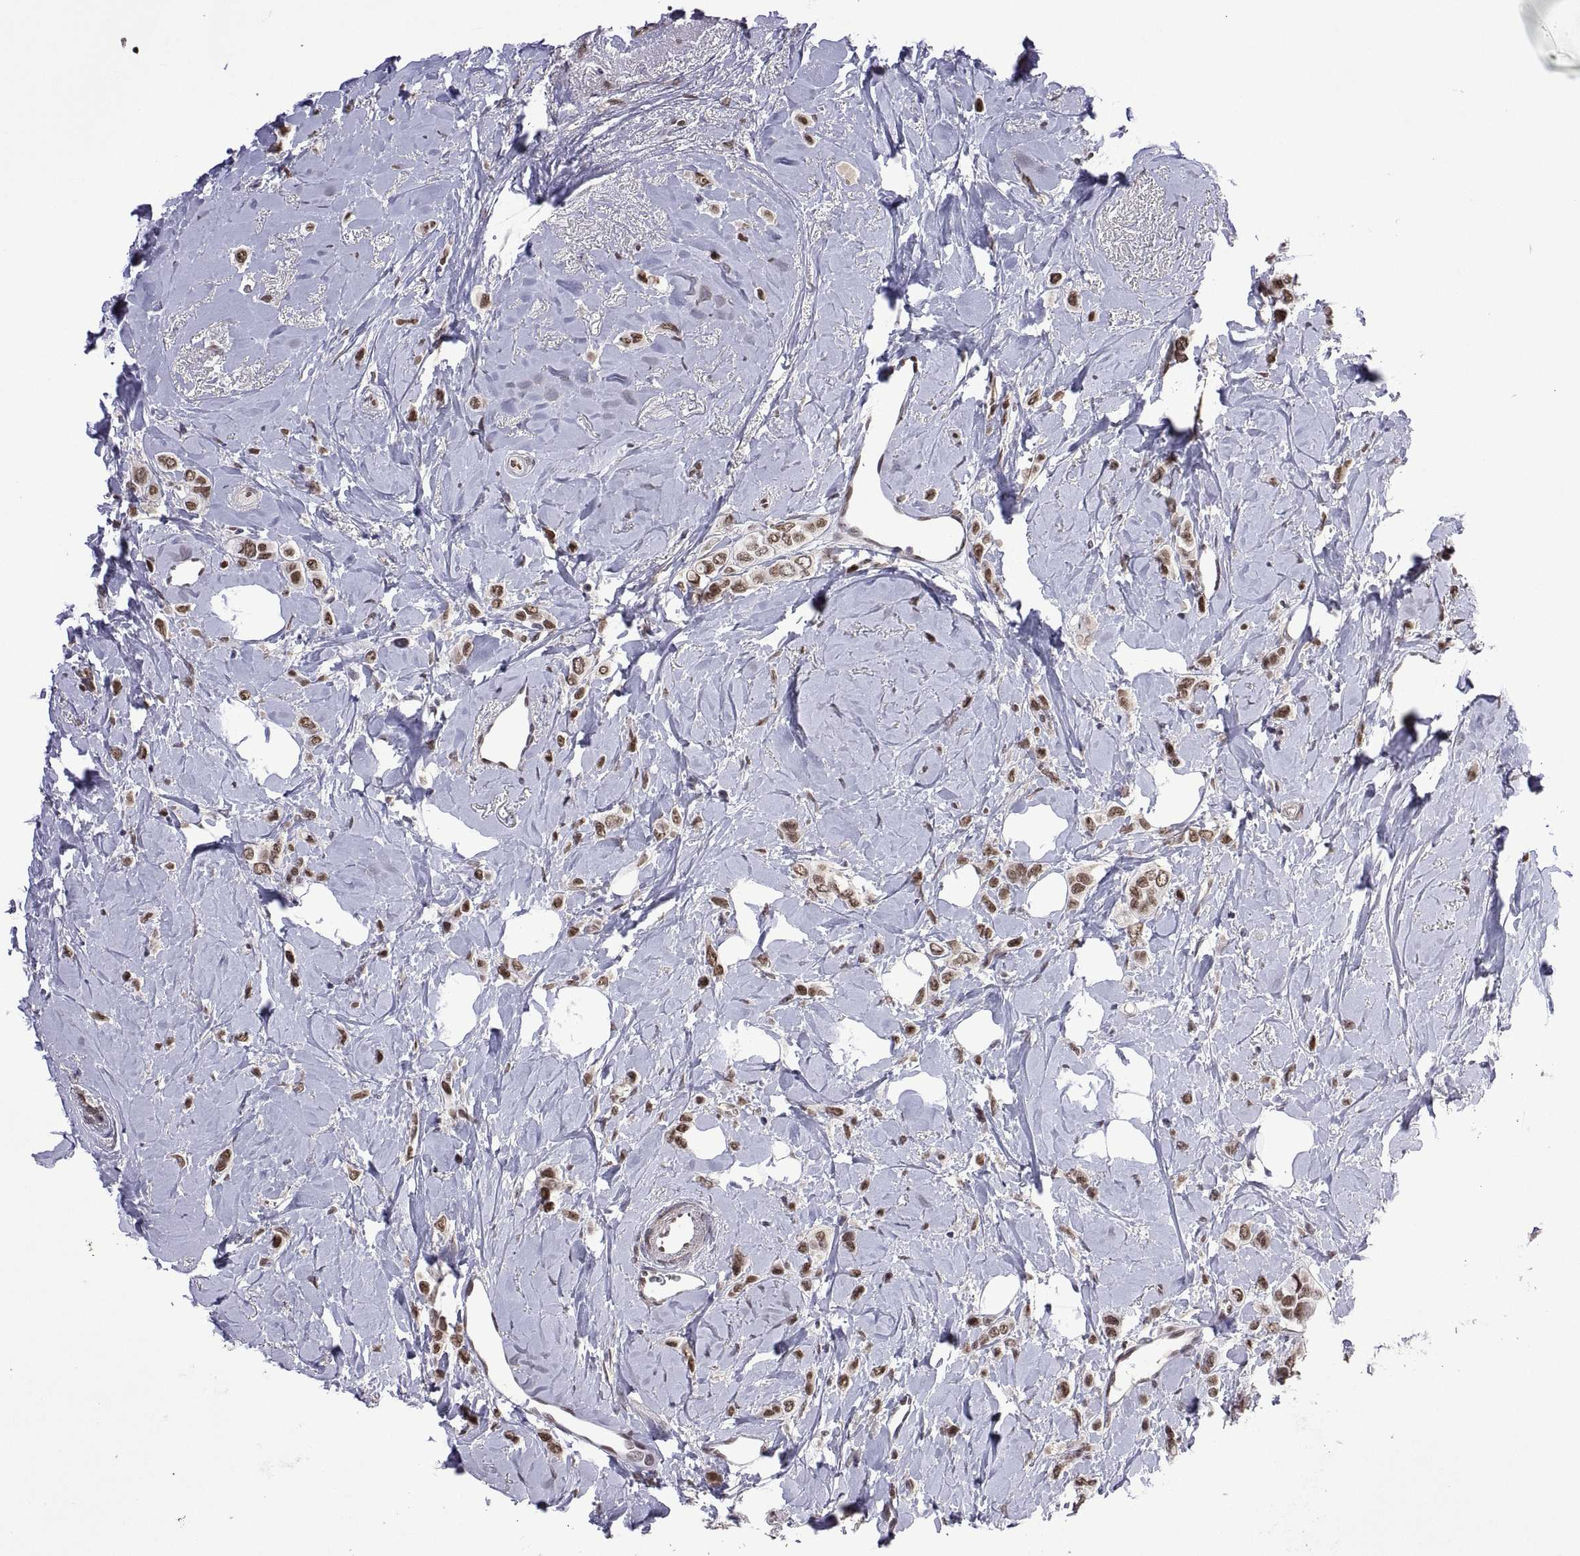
{"staining": {"intensity": "moderate", "quantity": ">75%", "location": "nuclear"}, "tissue": "breast cancer", "cell_type": "Tumor cells", "image_type": "cancer", "snomed": [{"axis": "morphology", "description": "Lobular carcinoma"}, {"axis": "topography", "description": "Breast"}], "caption": "Approximately >75% of tumor cells in lobular carcinoma (breast) show moderate nuclear protein expression as visualized by brown immunohistochemical staining.", "gene": "NR4A1", "patient": {"sex": "female", "age": 66}}